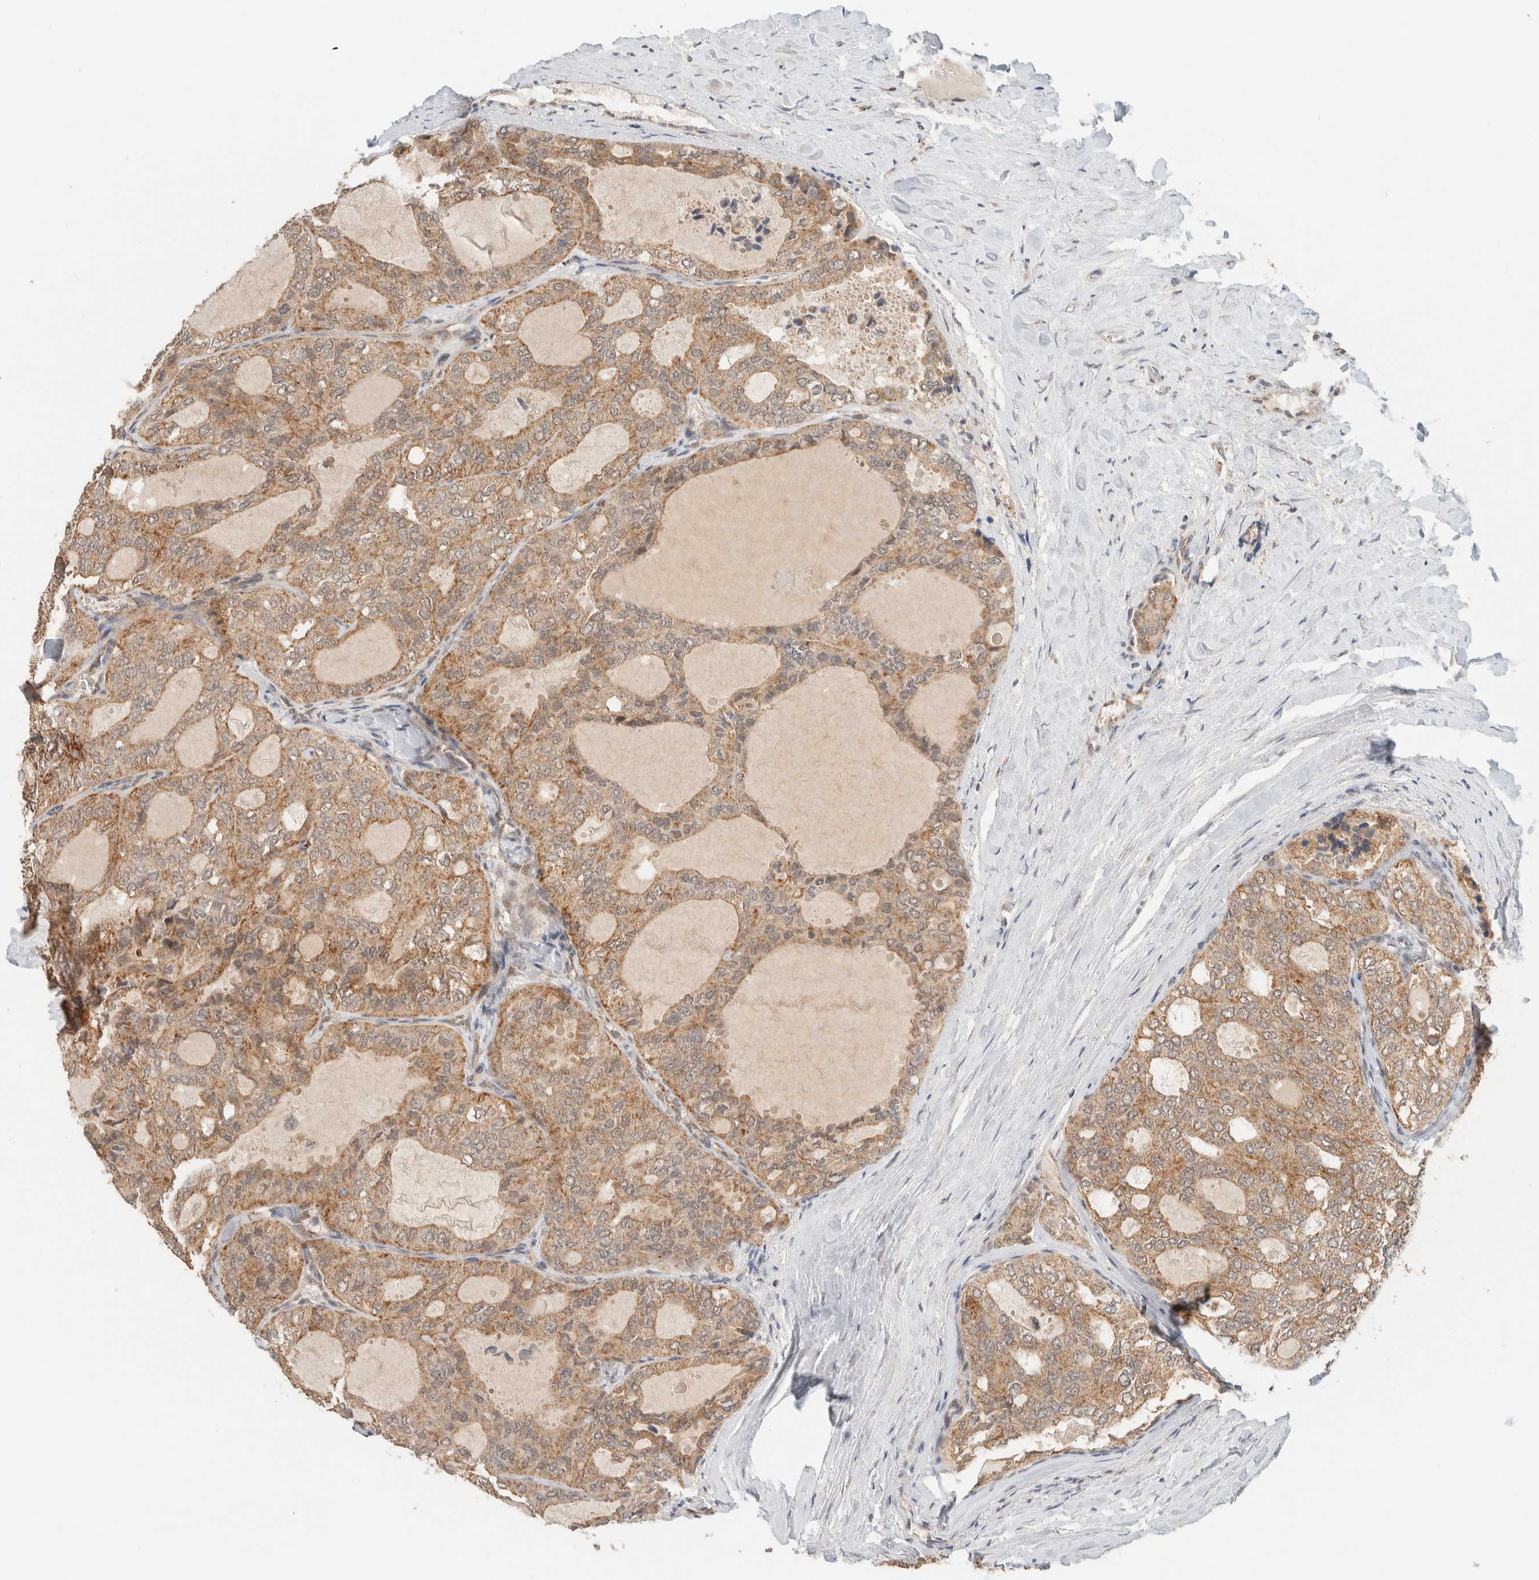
{"staining": {"intensity": "moderate", "quantity": ">75%", "location": "cytoplasmic/membranous"}, "tissue": "thyroid cancer", "cell_type": "Tumor cells", "image_type": "cancer", "snomed": [{"axis": "morphology", "description": "Follicular adenoma carcinoma, NOS"}, {"axis": "topography", "description": "Thyroid gland"}], "caption": "Protein expression analysis of thyroid cancer reveals moderate cytoplasmic/membranous expression in about >75% of tumor cells.", "gene": "MRPL41", "patient": {"sex": "male", "age": 75}}